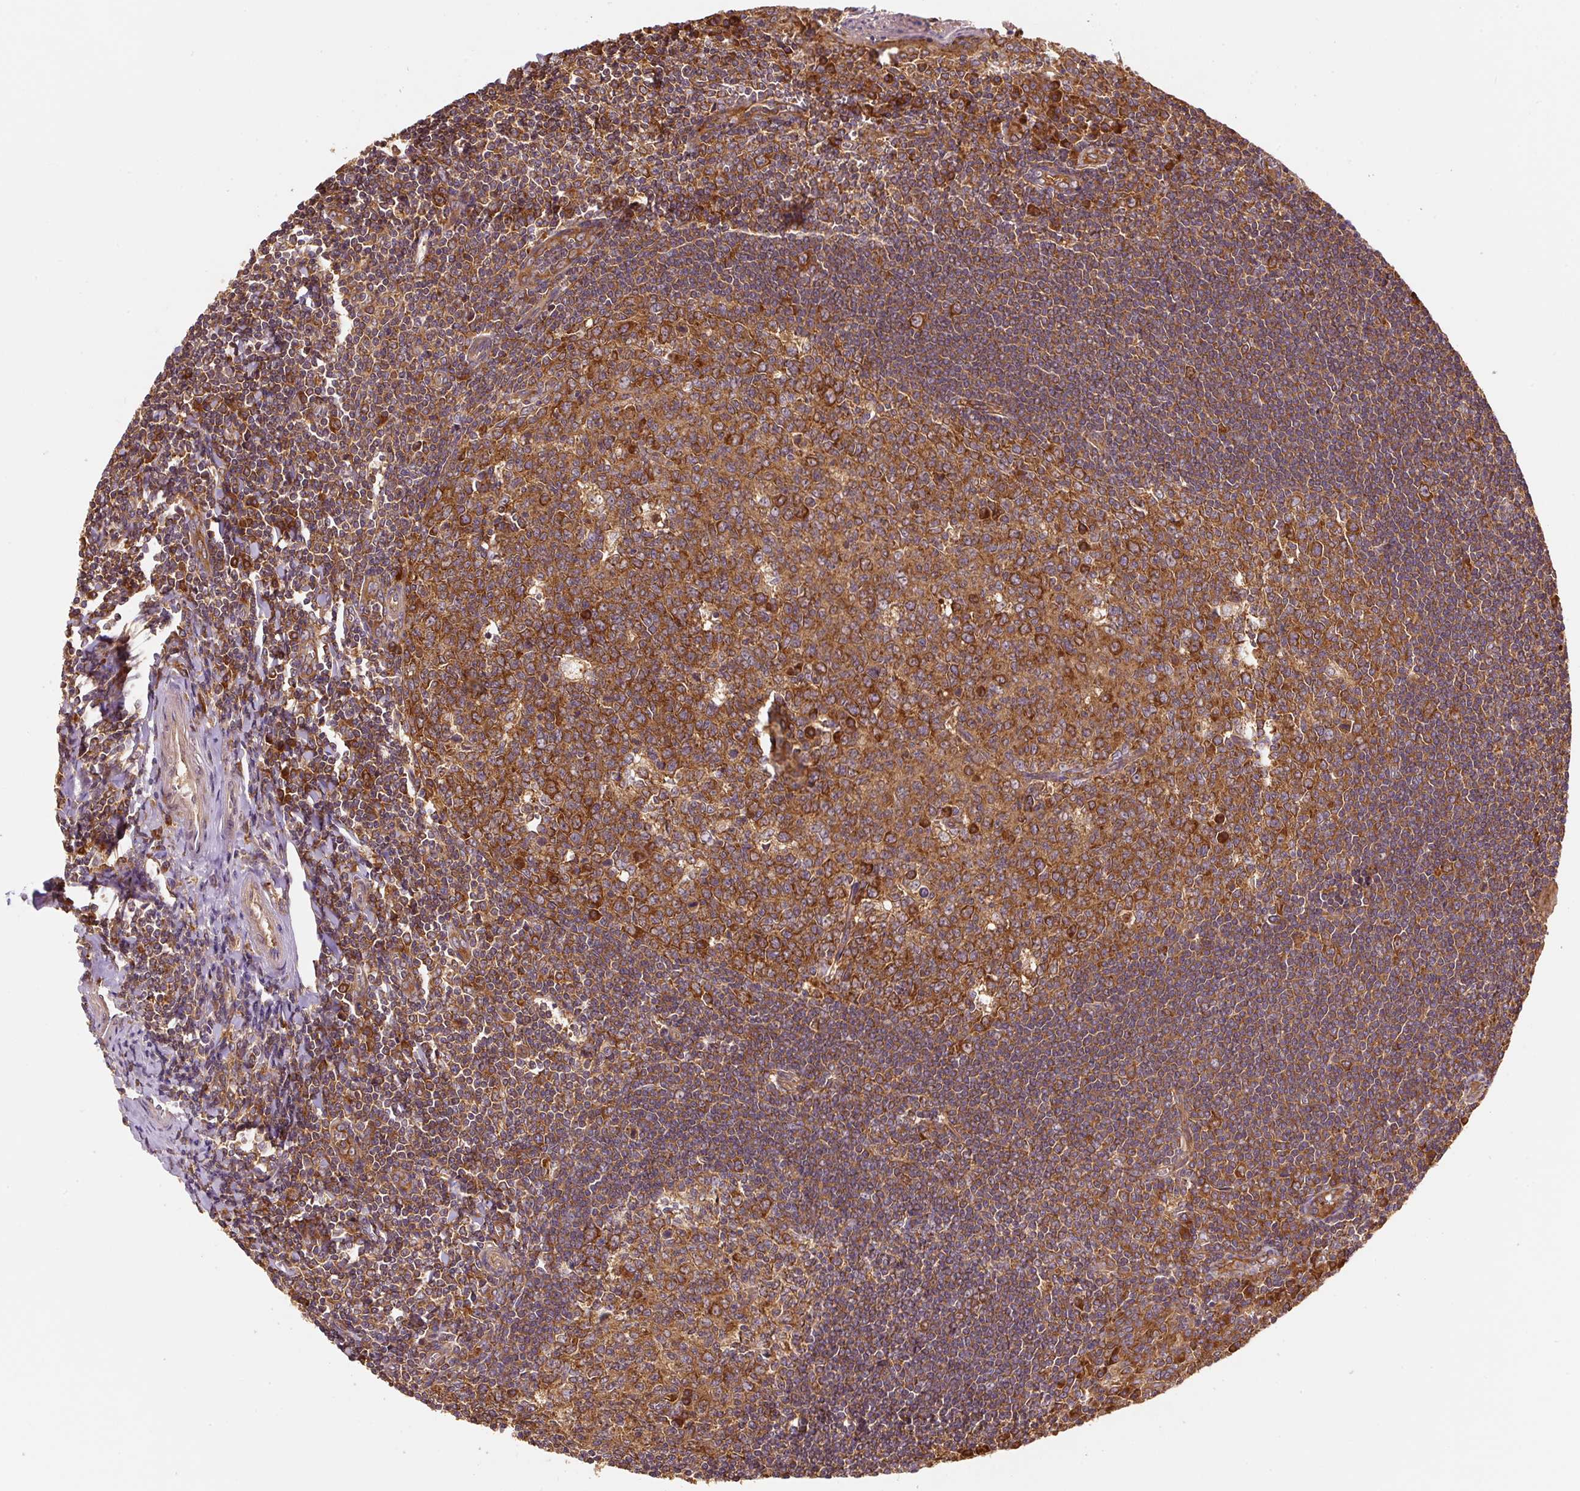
{"staining": {"intensity": "strong", "quantity": ">75%", "location": "cytoplasmic/membranous"}, "tissue": "tonsil", "cell_type": "Germinal center cells", "image_type": "normal", "snomed": [{"axis": "morphology", "description": "Normal tissue, NOS"}, {"axis": "topography", "description": "Tonsil"}], "caption": "Tonsil stained with immunohistochemistry (IHC) displays strong cytoplasmic/membranous expression in about >75% of germinal center cells.", "gene": "EIF2S2", "patient": {"sex": "male", "age": 27}}